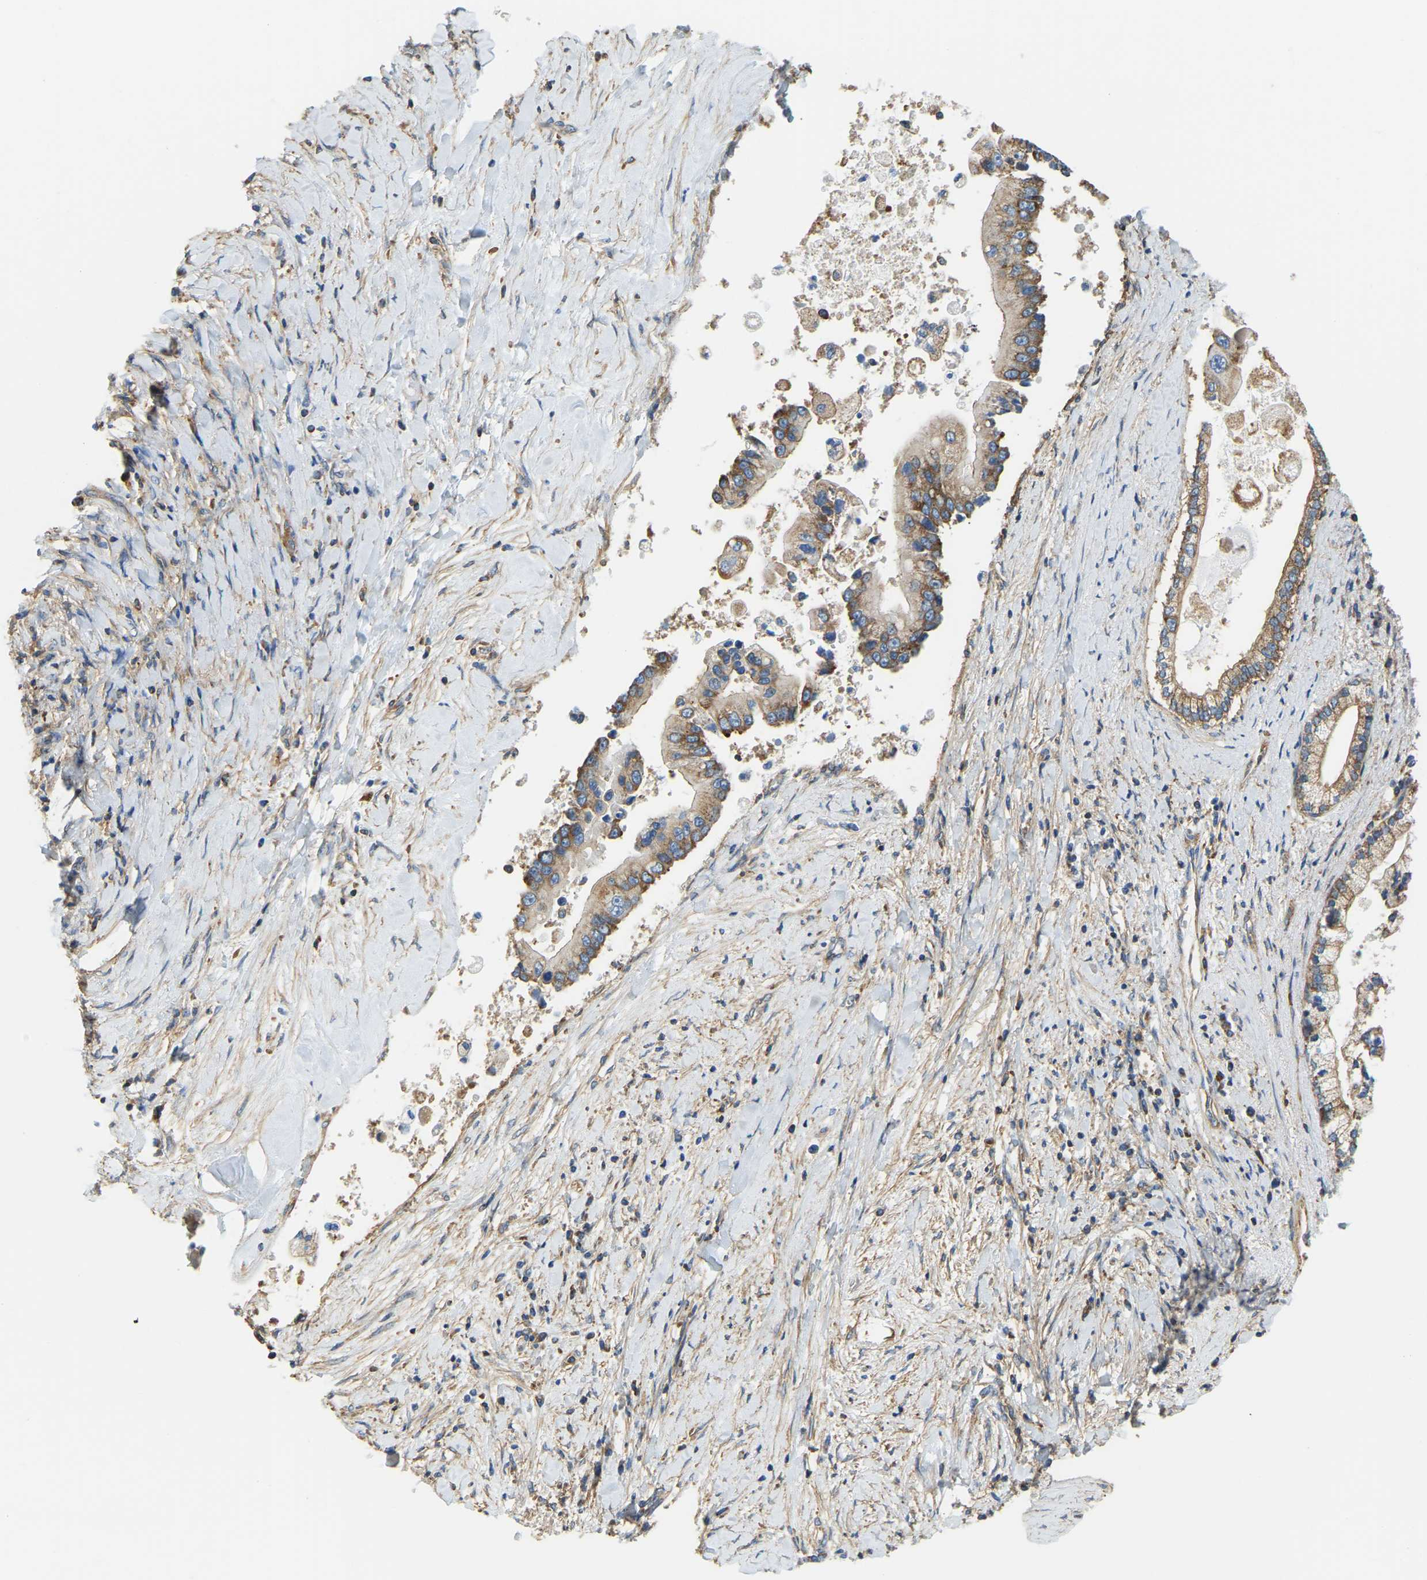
{"staining": {"intensity": "moderate", "quantity": ">75%", "location": "cytoplasmic/membranous"}, "tissue": "liver cancer", "cell_type": "Tumor cells", "image_type": "cancer", "snomed": [{"axis": "morphology", "description": "Cholangiocarcinoma"}, {"axis": "topography", "description": "Liver"}], "caption": "Moderate cytoplasmic/membranous staining is appreciated in about >75% of tumor cells in liver cancer.", "gene": "AHNAK", "patient": {"sex": "male", "age": 50}}